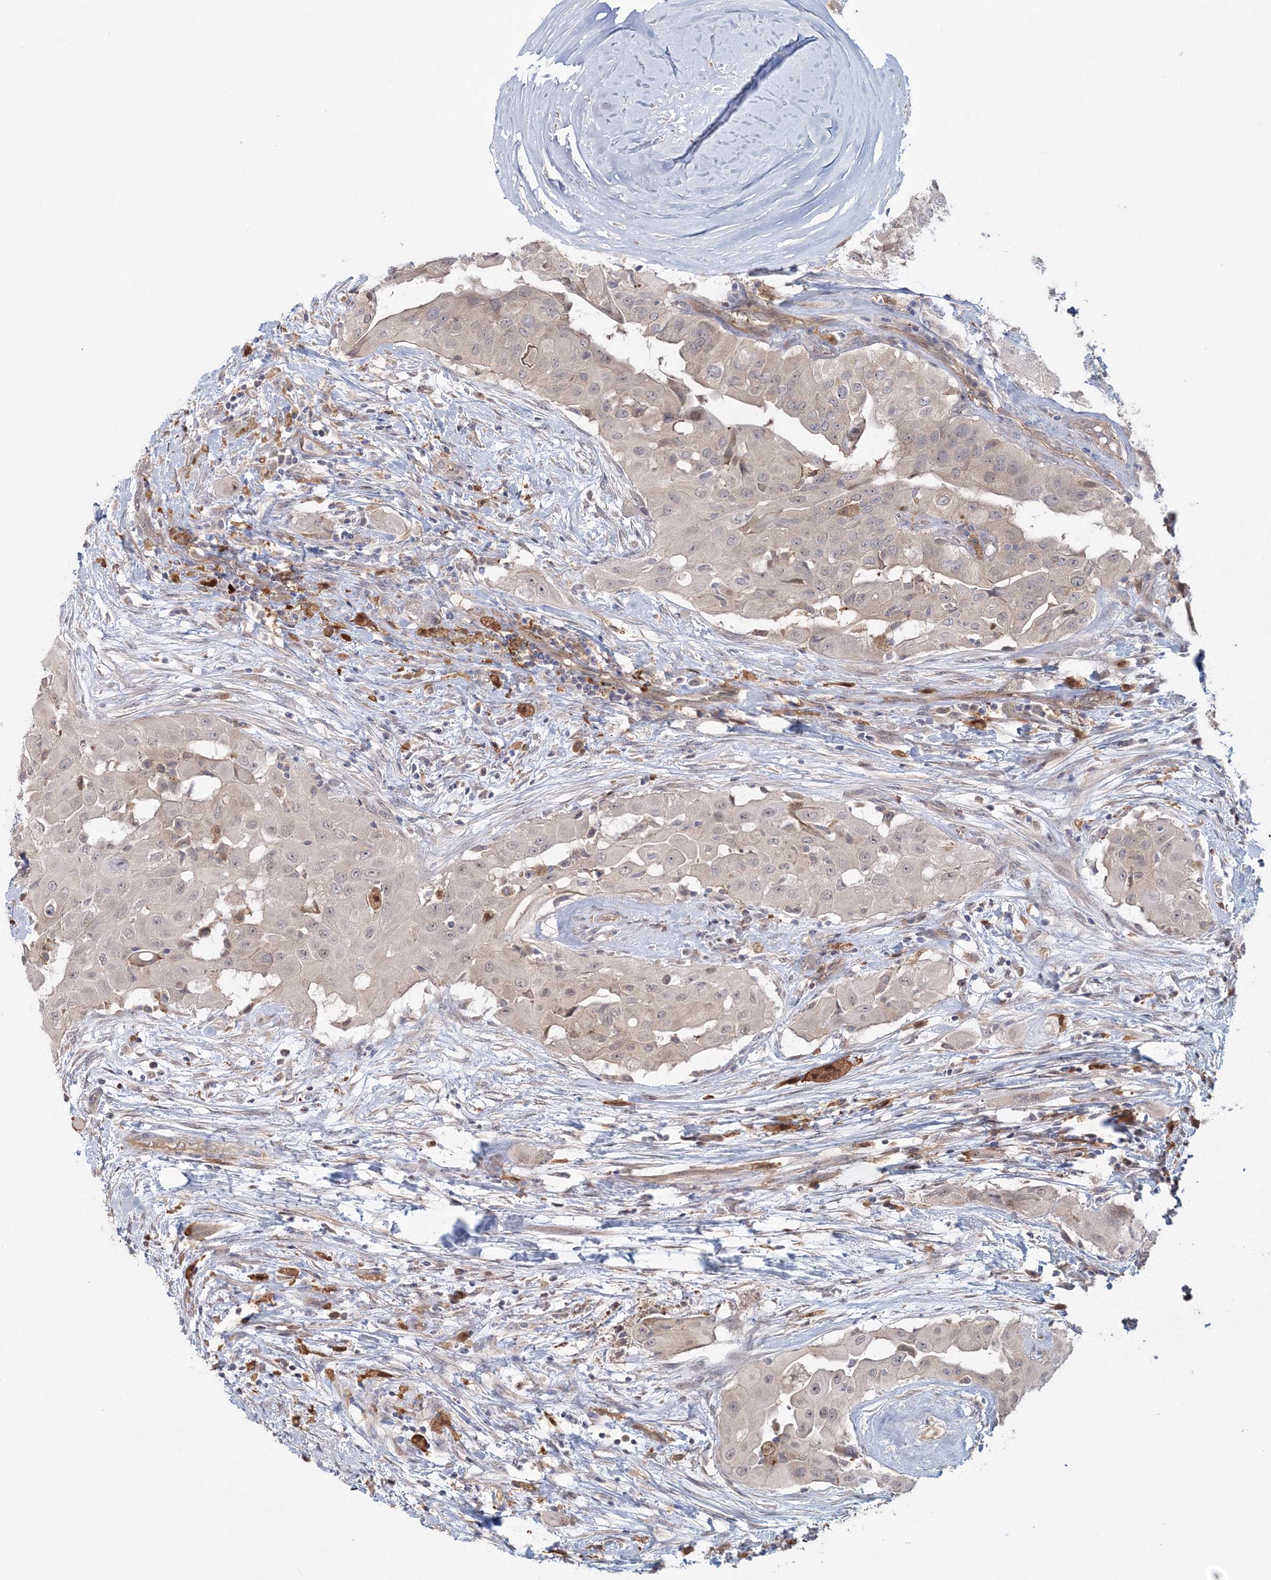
{"staining": {"intensity": "weak", "quantity": "25%-75%", "location": "cytoplasmic/membranous"}, "tissue": "thyroid cancer", "cell_type": "Tumor cells", "image_type": "cancer", "snomed": [{"axis": "morphology", "description": "Papillary adenocarcinoma, NOS"}, {"axis": "topography", "description": "Thyroid gland"}], "caption": "Protein staining of thyroid cancer (papillary adenocarcinoma) tissue demonstrates weak cytoplasmic/membranous expression in approximately 25%-75% of tumor cells. Immunohistochemistry (ihc) stains the protein in brown and the nuclei are stained blue.", "gene": "MKRN2", "patient": {"sex": "female", "age": 59}}